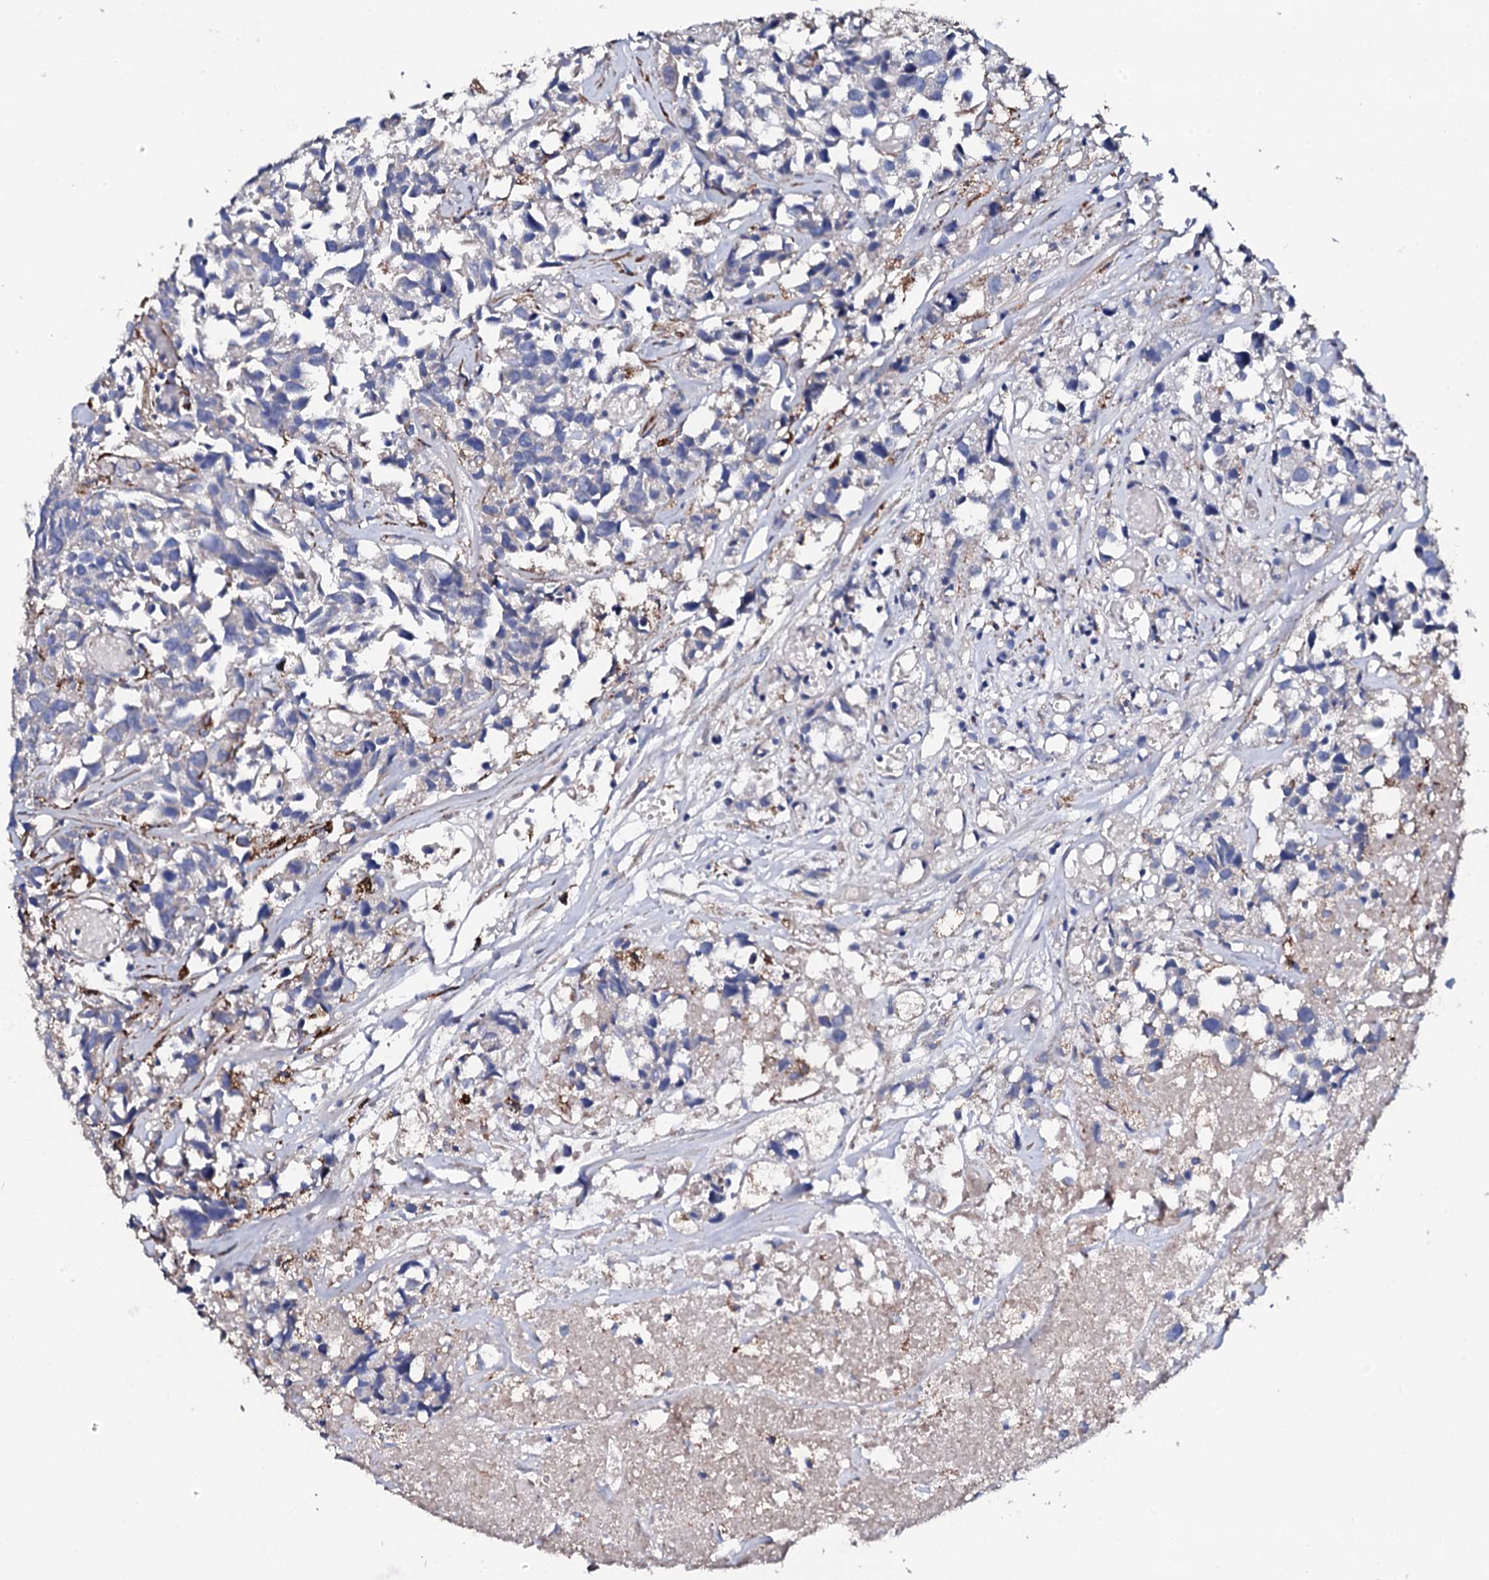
{"staining": {"intensity": "negative", "quantity": "none", "location": "none"}, "tissue": "urothelial cancer", "cell_type": "Tumor cells", "image_type": "cancer", "snomed": [{"axis": "morphology", "description": "Urothelial carcinoma, High grade"}, {"axis": "topography", "description": "Urinary bladder"}], "caption": "DAB (3,3'-diaminobenzidine) immunohistochemical staining of human urothelial cancer demonstrates no significant staining in tumor cells. The staining is performed using DAB brown chromogen with nuclei counter-stained in using hematoxylin.", "gene": "KLHL32", "patient": {"sex": "female", "age": 75}}